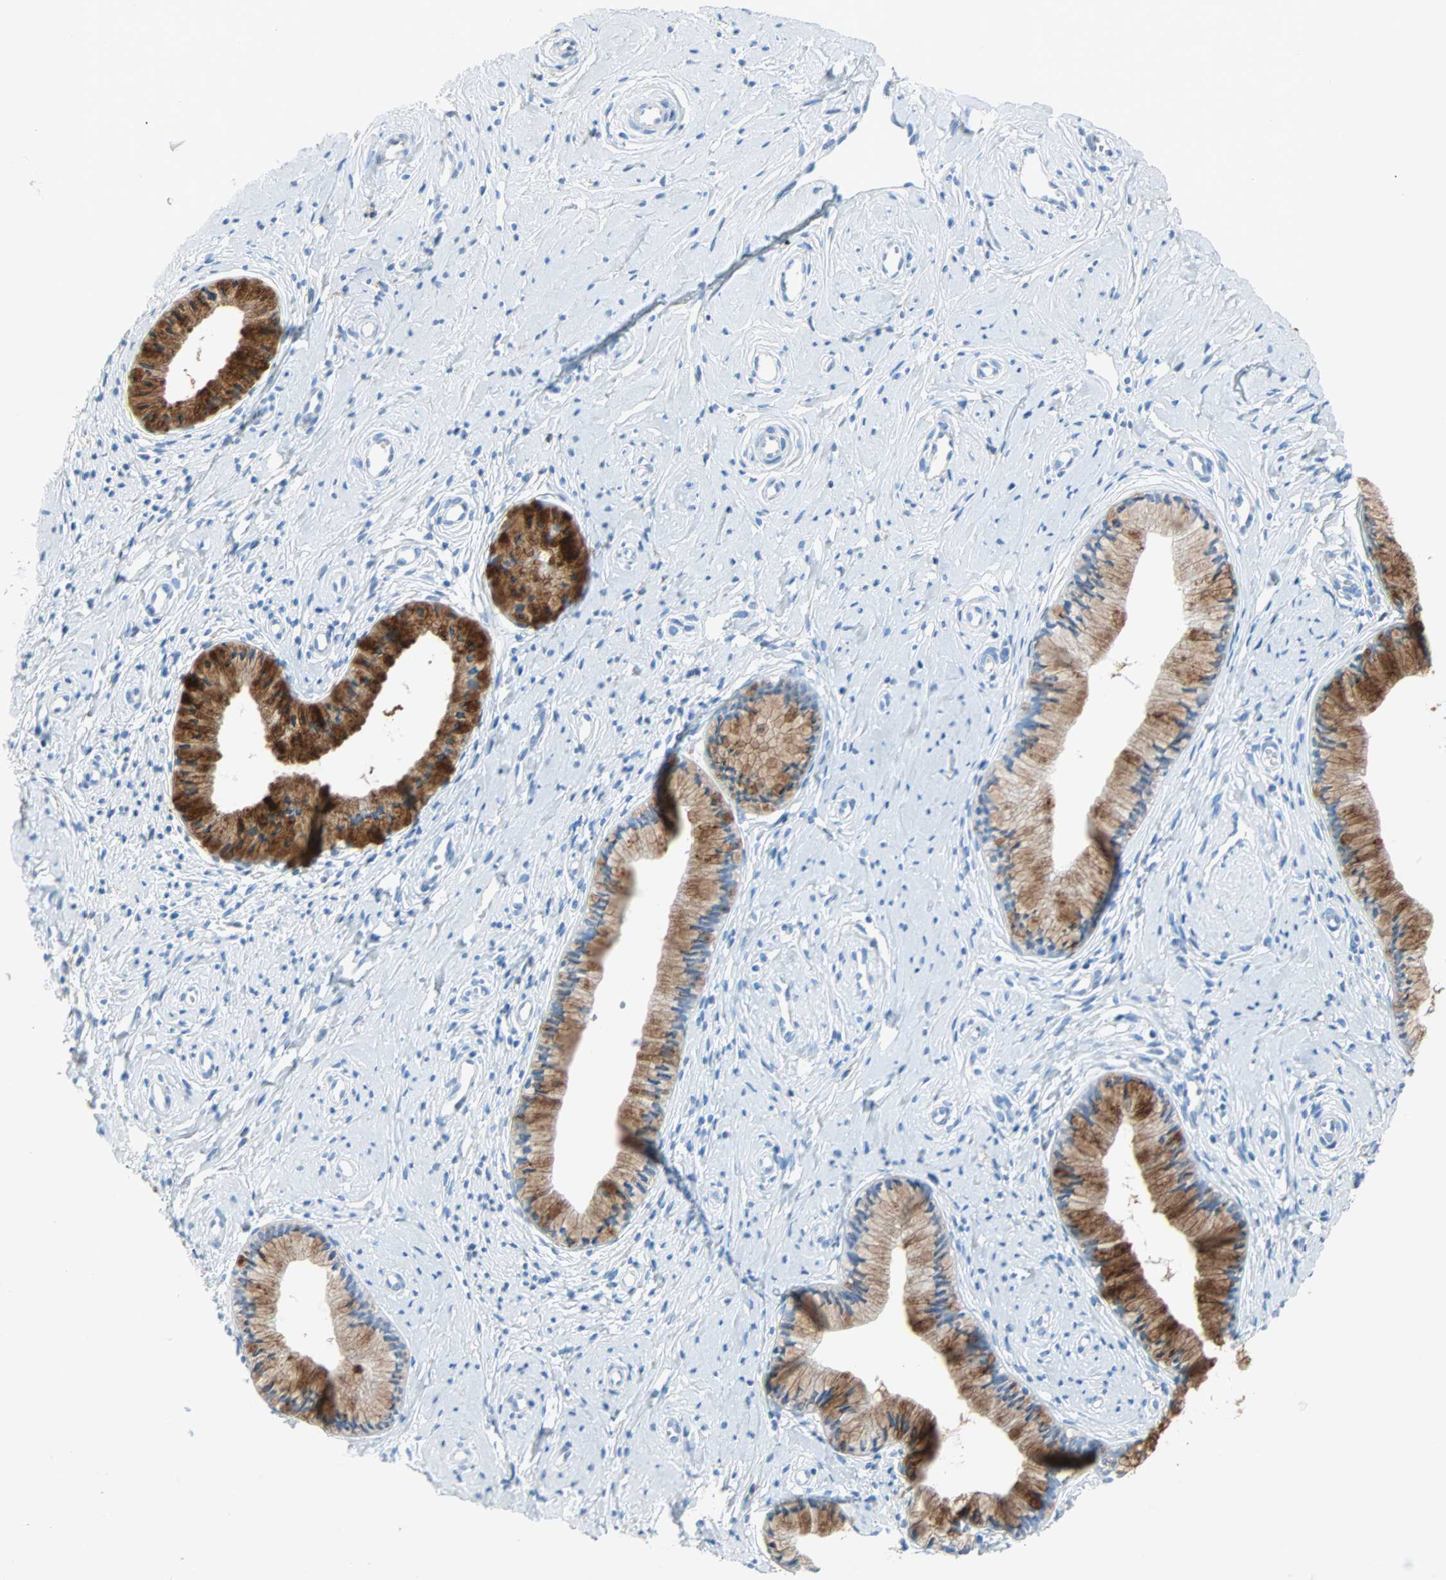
{"staining": {"intensity": "strong", "quantity": "25%-75%", "location": "cytoplasmic/membranous"}, "tissue": "cervix", "cell_type": "Glandular cells", "image_type": "normal", "snomed": [{"axis": "morphology", "description": "Normal tissue, NOS"}, {"axis": "topography", "description": "Cervix"}], "caption": "Immunohistochemistry of normal human cervix exhibits high levels of strong cytoplasmic/membranous positivity in approximately 25%-75% of glandular cells. (Brightfield microscopy of DAB IHC at high magnification).", "gene": "CLEC4A", "patient": {"sex": "female", "age": 46}}